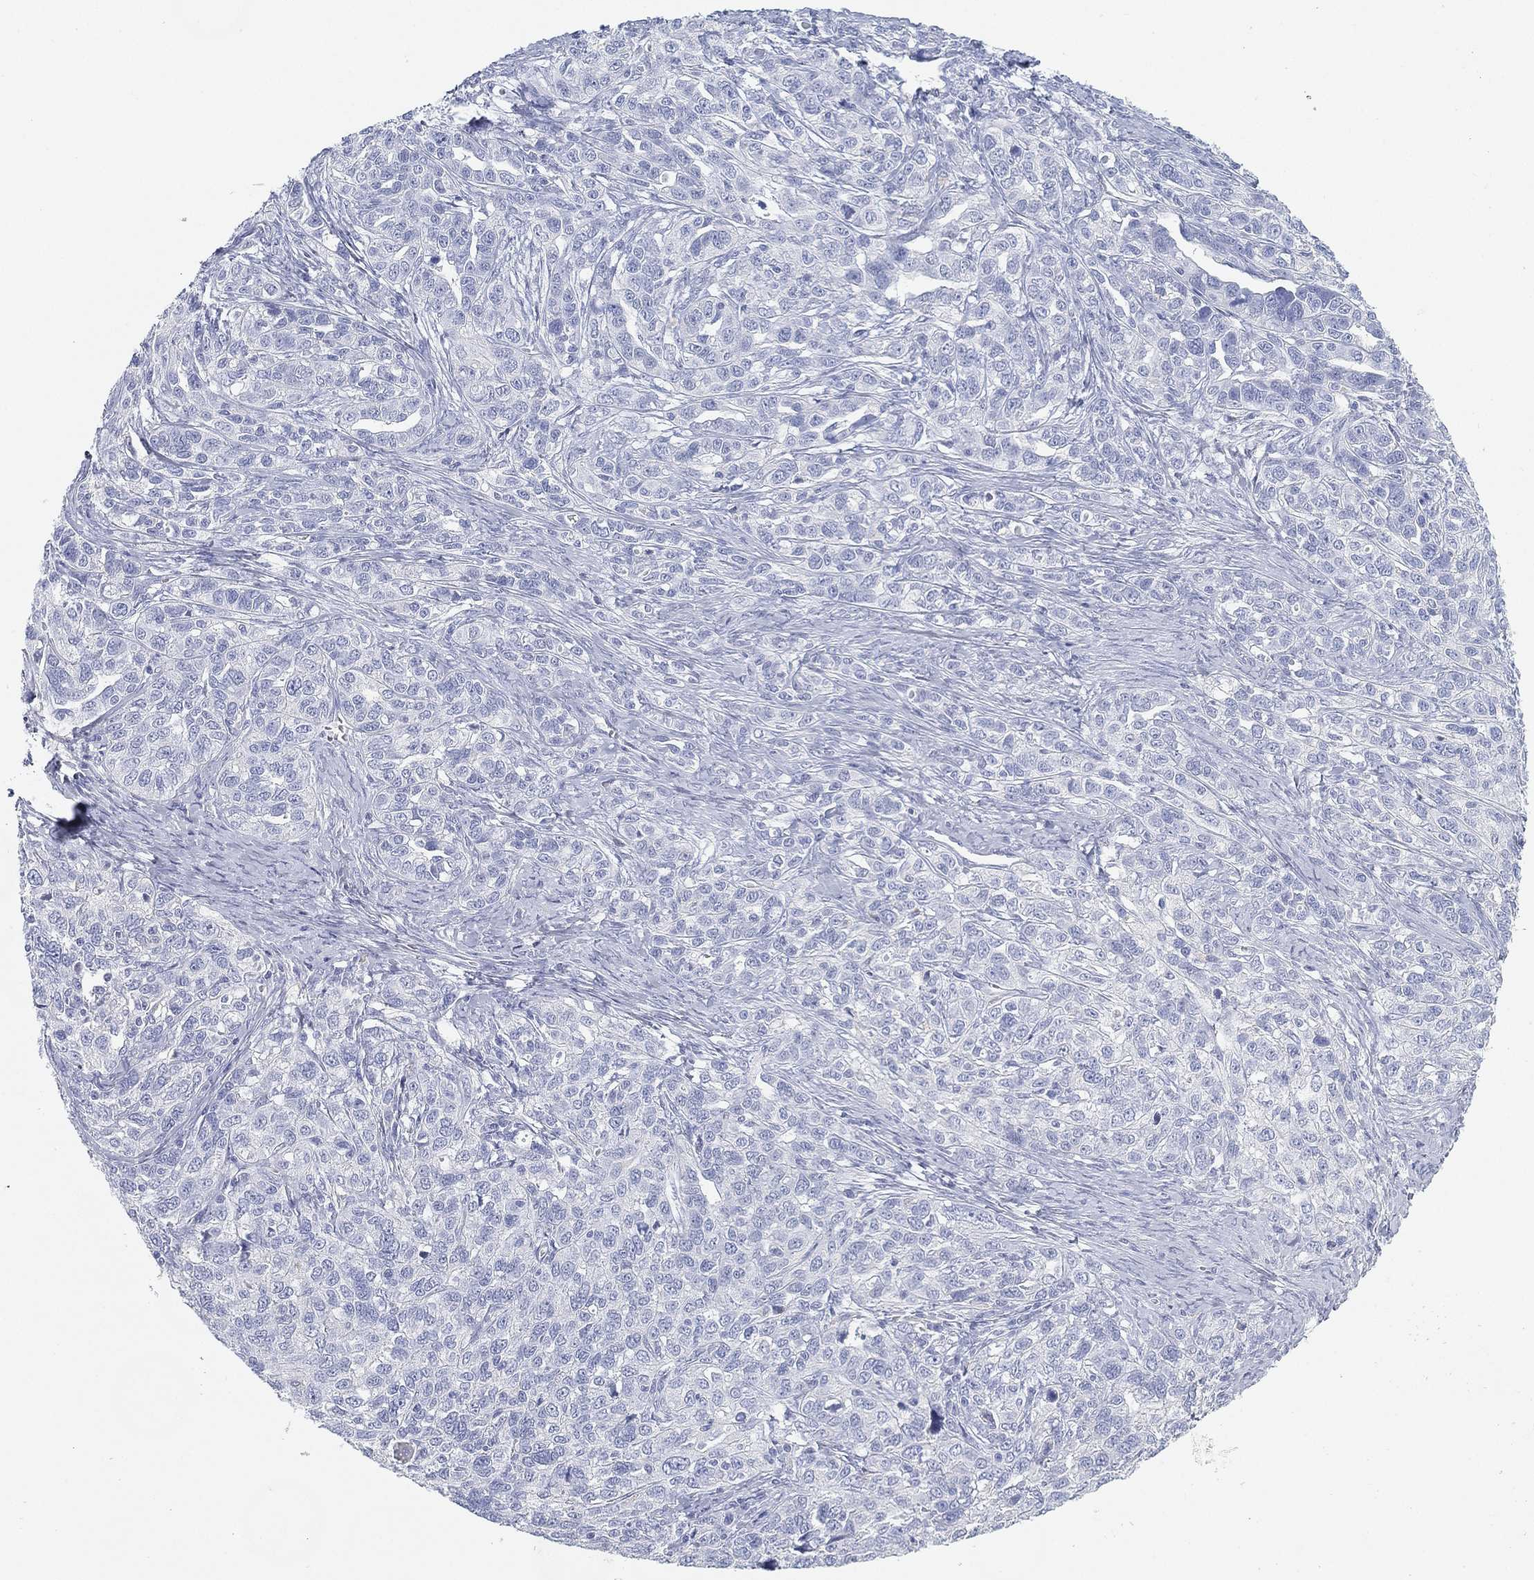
{"staining": {"intensity": "negative", "quantity": "none", "location": "none"}, "tissue": "ovarian cancer", "cell_type": "Tumor cells", "image_type": "cancer", "snomed": [{"axis": "morphology", "description": "Cystadenocarcinoma, serous, NOS"}, {"axis": "topography", "description": "Ovary"}], "caption": "Serous cystadenocarcinoma (ovarian) was stained to show a protein in brown. There is no significant positivity in tumor cells. (DAB (3,3'-diaminobenzidine) immunohistochemistry, high magnification).", "gene": "GPR61", "patient": {"sex": "female", "age": 71}}